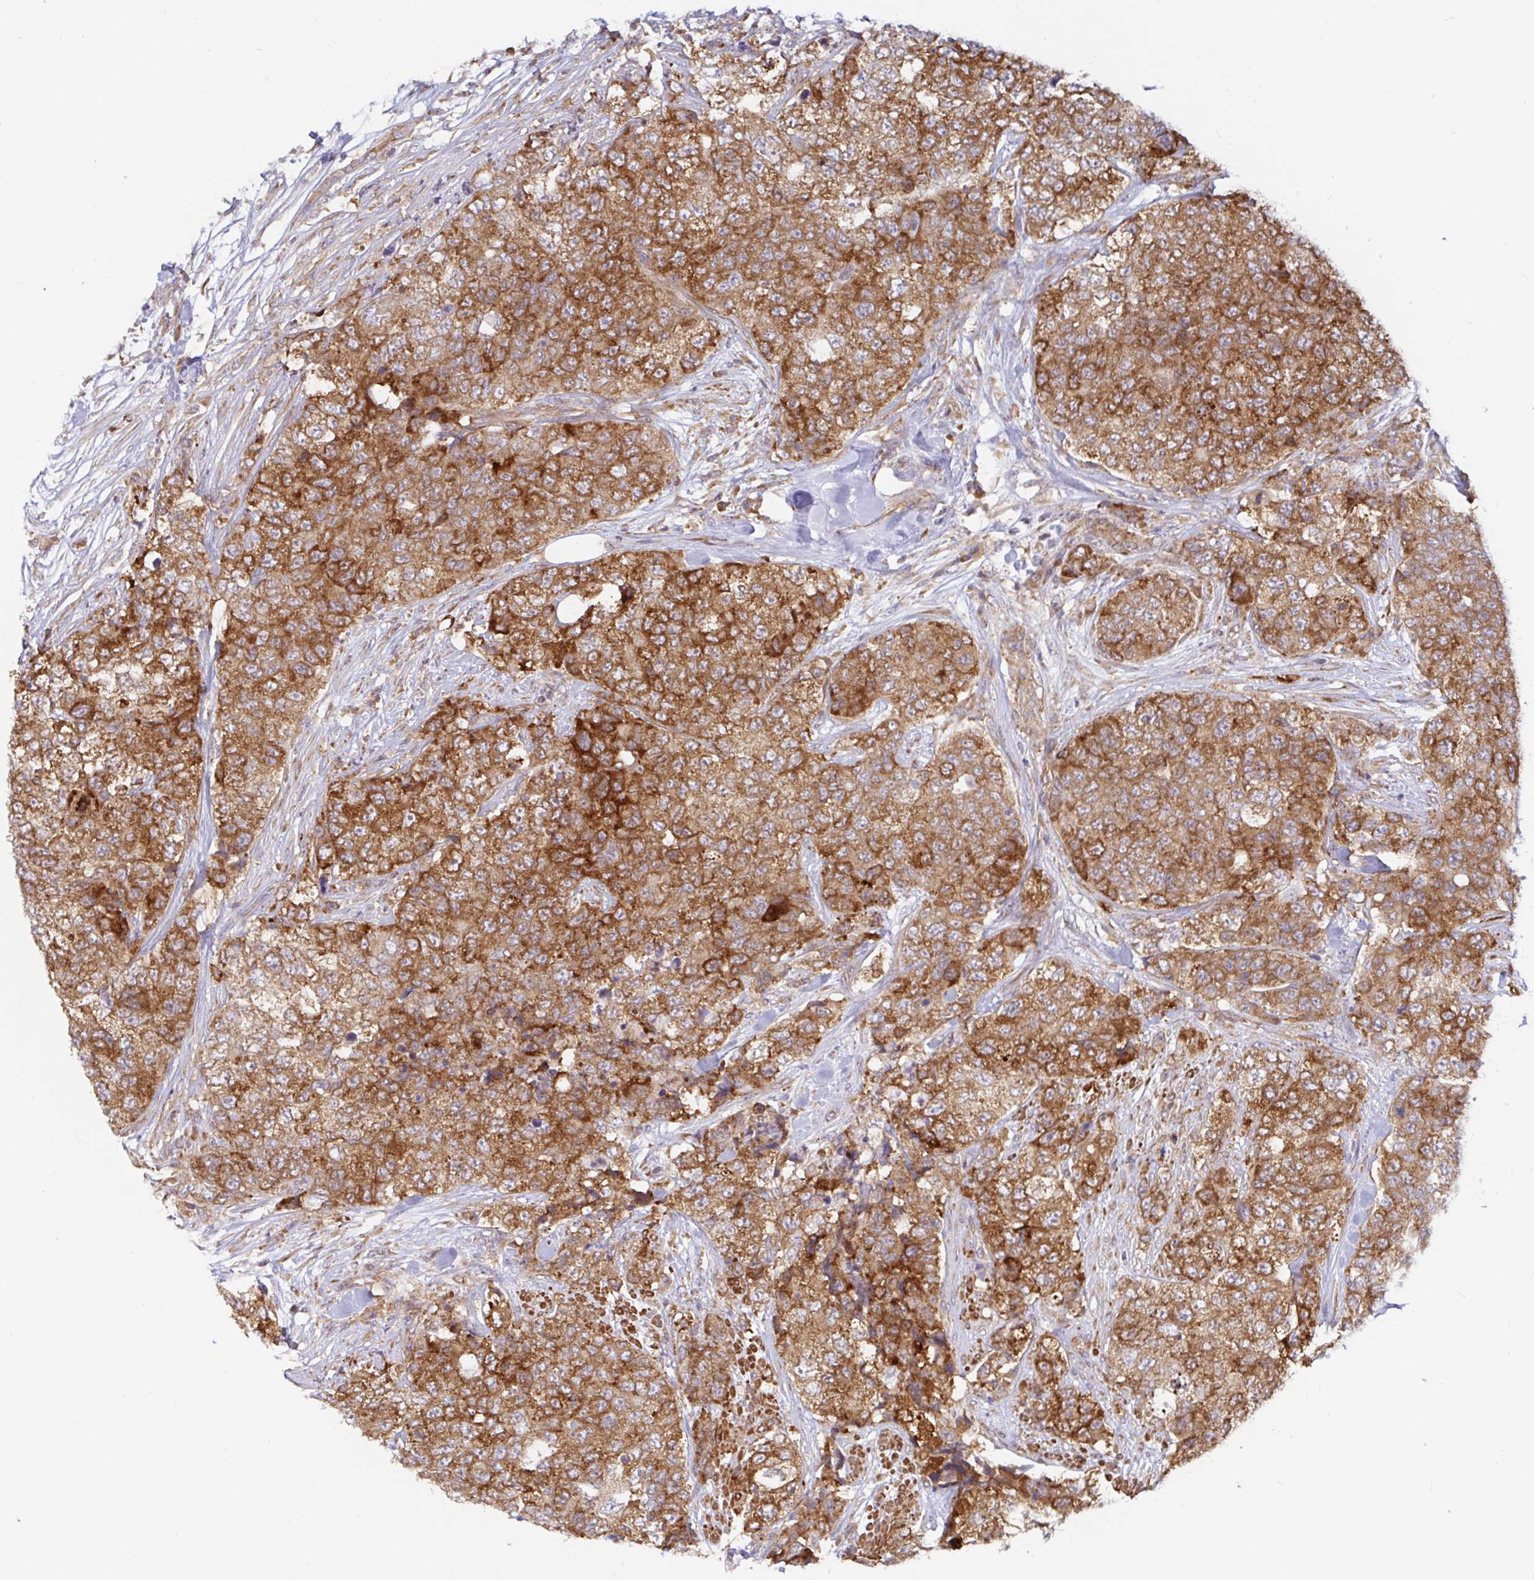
{"staining": {"intensity": "strong", "quantity": ">75%", "location": "cytoplasmic/membranous"}, "tissue": "urothelial cancer", "cell_type": "Tumor cells", "image_type": "cancer", "snomed": [{"axis": "morphology", "description": "Urothelial carcinoma, High grade"}, {"axis": "topography", "description": "Urinary bladder"}], "caption": "Urothelial cancer was stained to show a protein in brown. There is high levels of strong cytoplasmic/membranous staining in approximately >75% of tumor cells.", "gene": "LARP1", "patient": {"sex": "female", "age": 78}}